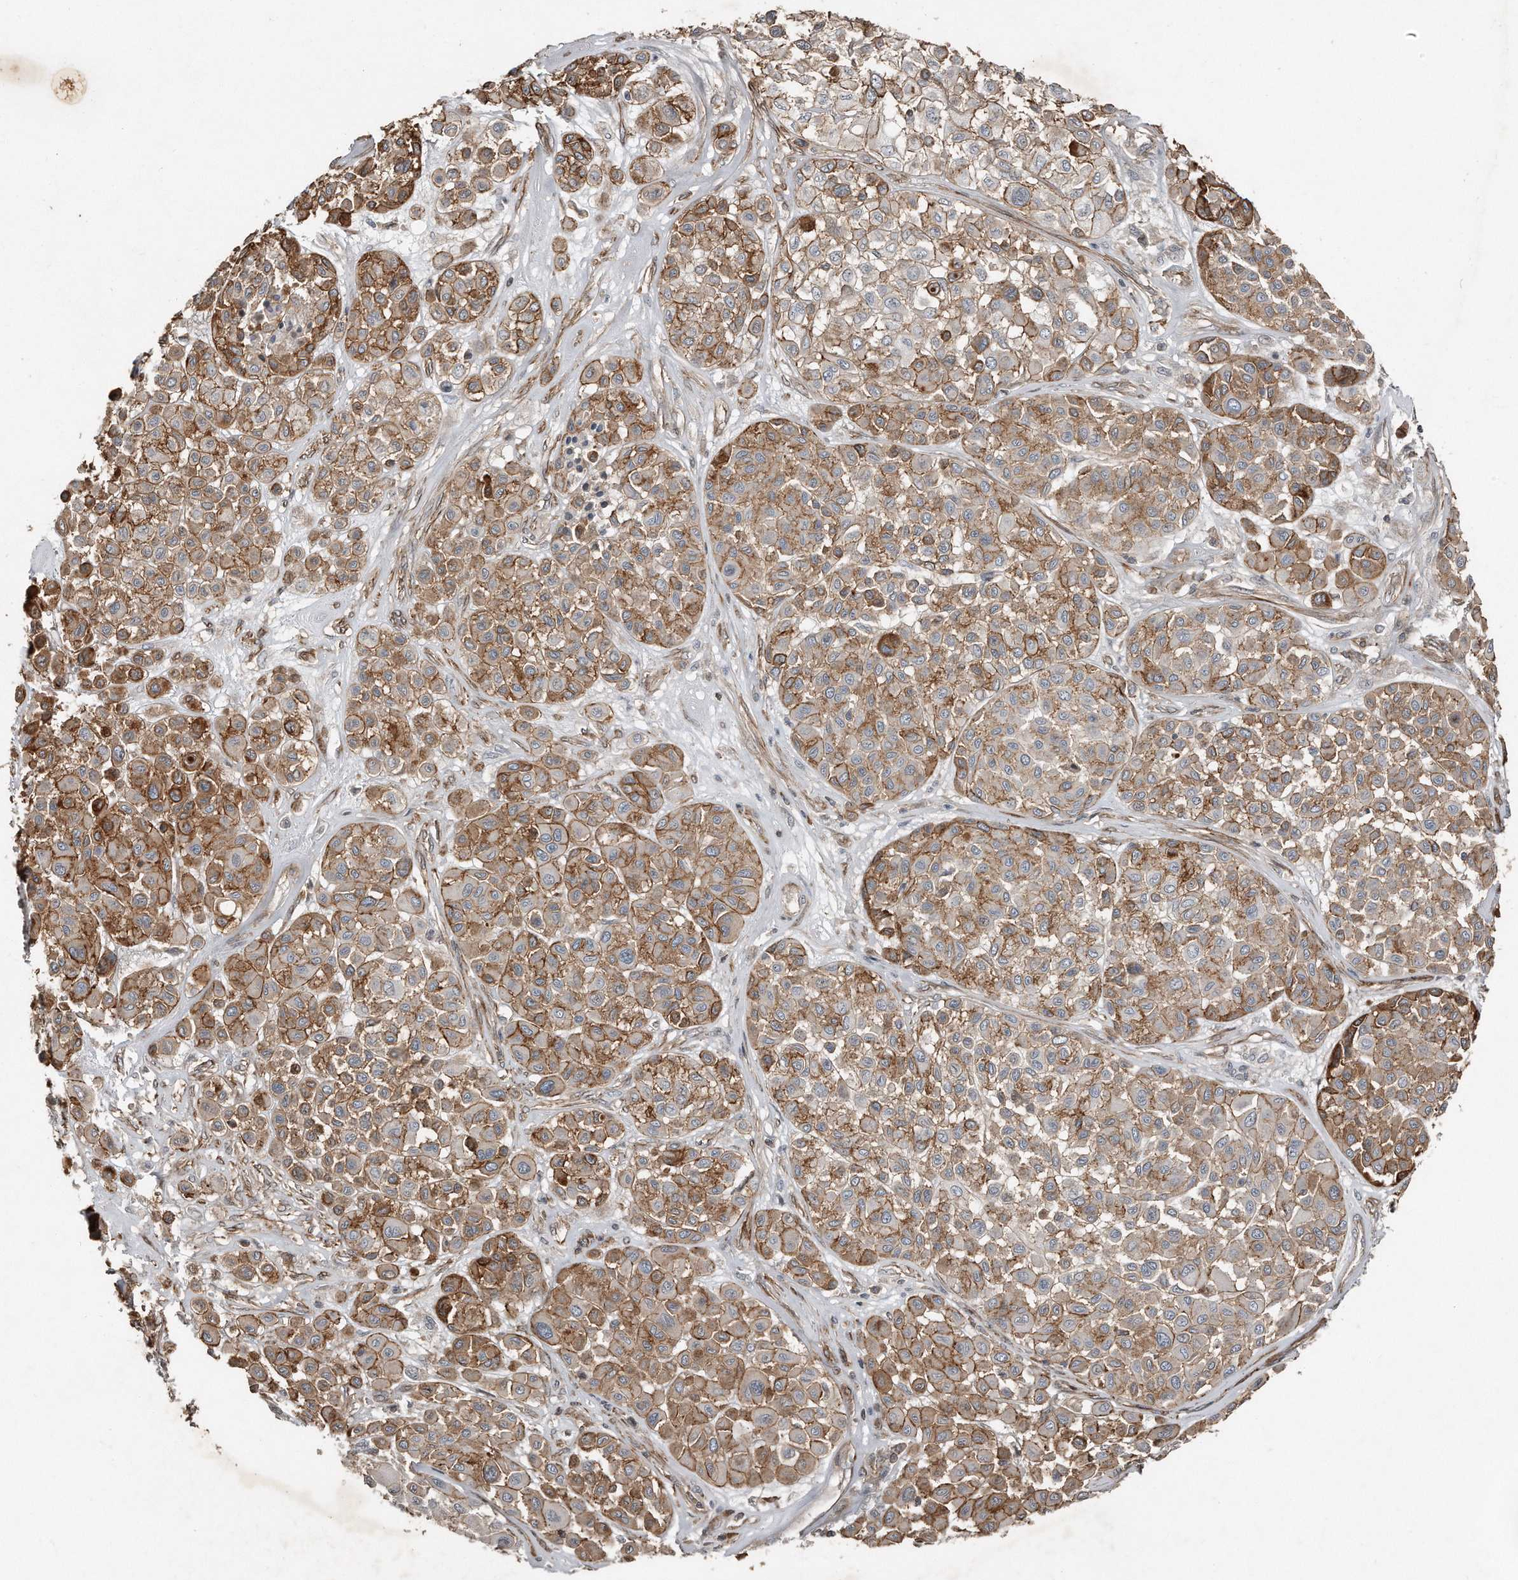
{"staining": {"intensity": "moderate", "quantity": ">75%", "location": "cytoplasmic/membranous"}, "tissue": "melanoma", "cell_type": "Tumor cells", "image_type": "cancer", "snomed": [{"axis": "morphology", "description": "Malignant melanoma, Metastatic site"}, {"axis": "topography", "description": "Soft tissue"}], "caption": "High-power microscopy captured an immunohistochemistry (IHC) photomicrograph of melanoma, revealing moderate cytoplasmic/membranous staining in about >75% of tumor cells.", "gene": "SNAP47", "patient": {"sex": "male", "age": 41}}